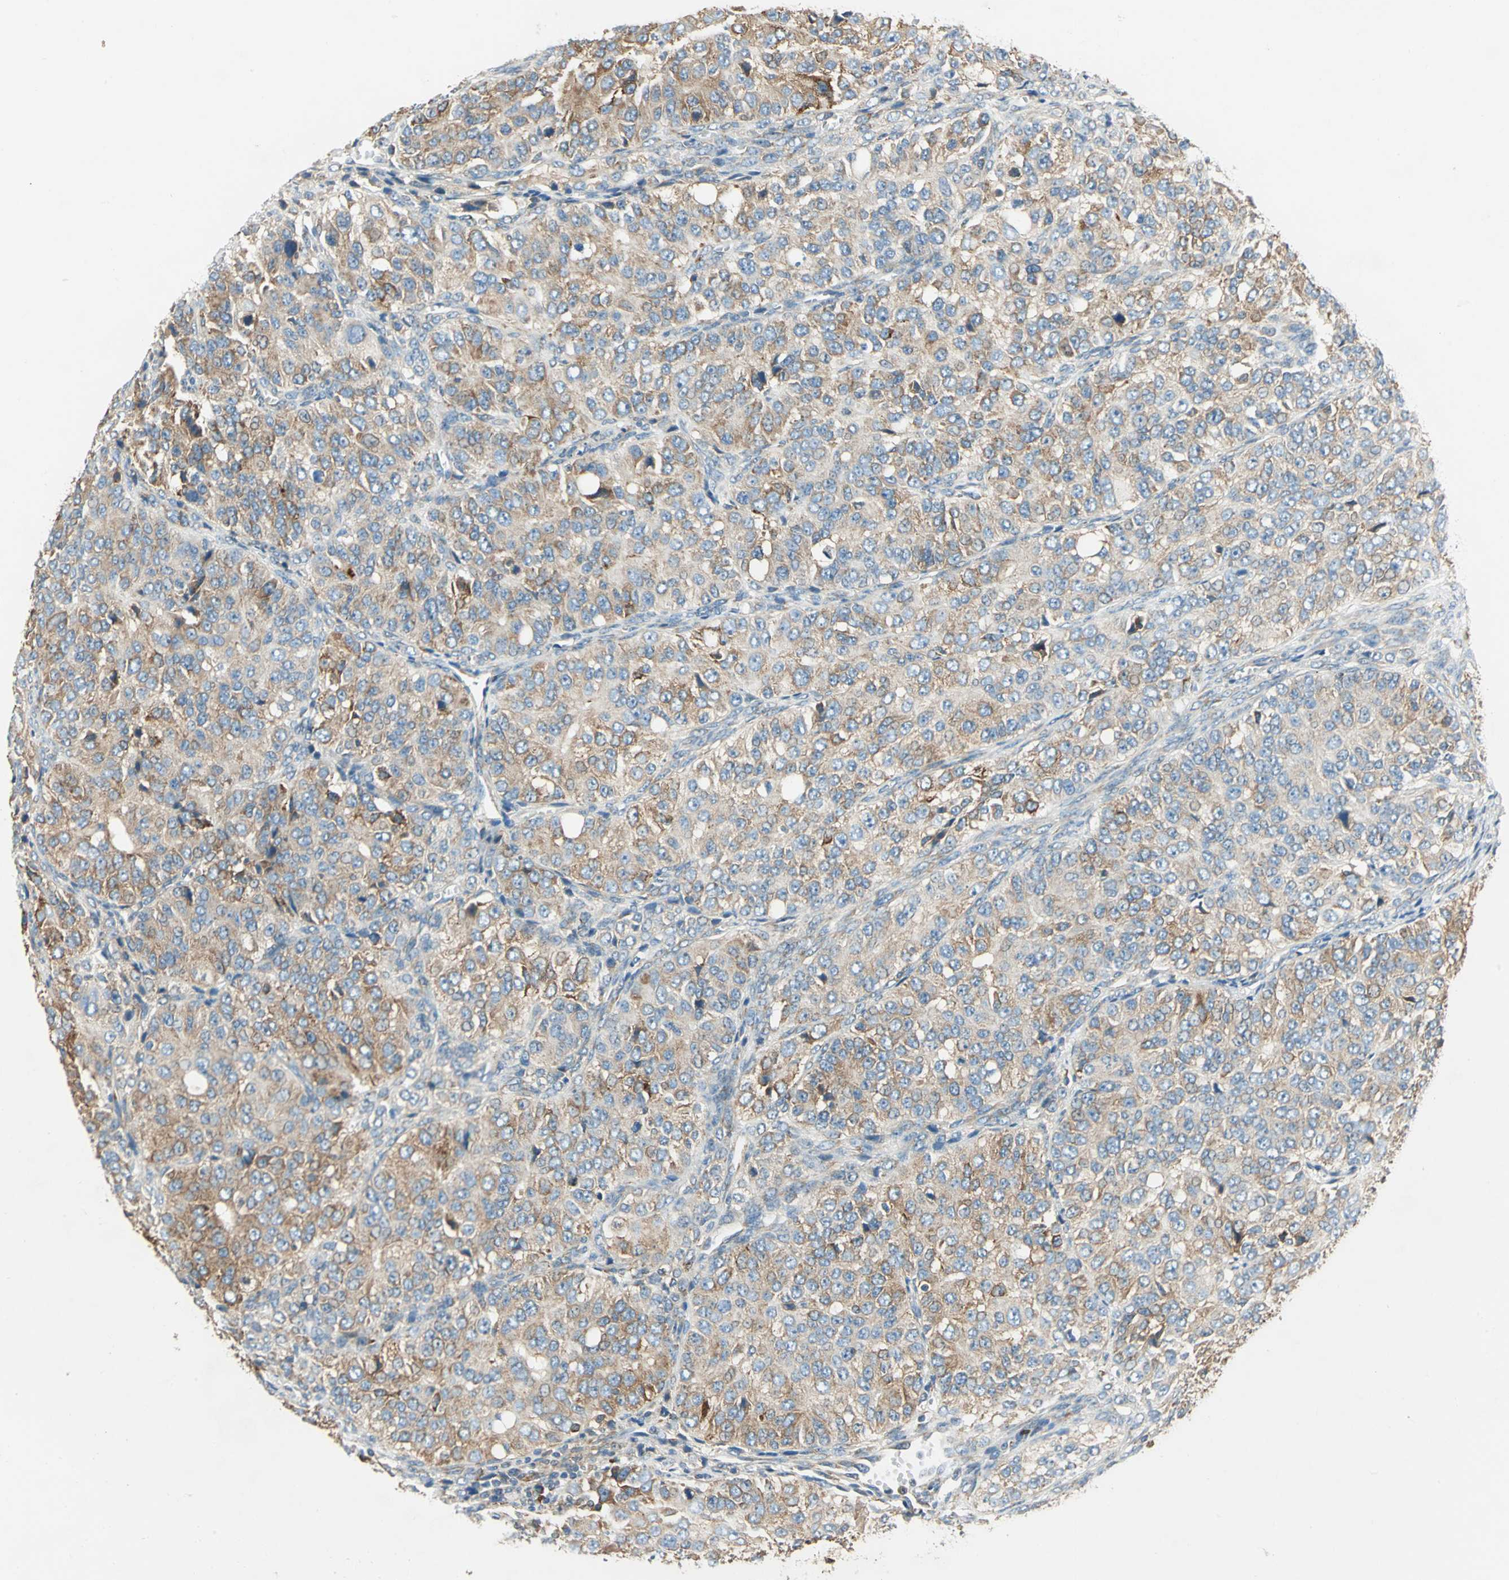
{"staining": {"intensity": "moderate", "quantity": ">75%", "location": "cytoplasmic/membranous"}, "tissue": "ovarian cancer", "cell_type": "Tumor cells", "image_type": "cancer", "snomed": [{"axis": "morphology", "description": "Carcinoma, endometroid"}, {"axis": "topography", "description": "Ovary"}], "caption": "A histopathology image showing moderate cytoplasmic/membranous expression in approximately >75% of tumor cells in endometroid carcinoma (ovarian), as visualized by brown immunohistochemical staining.", "gene": "PDIA4", "patient": {"sex": "female", "age": 51}}